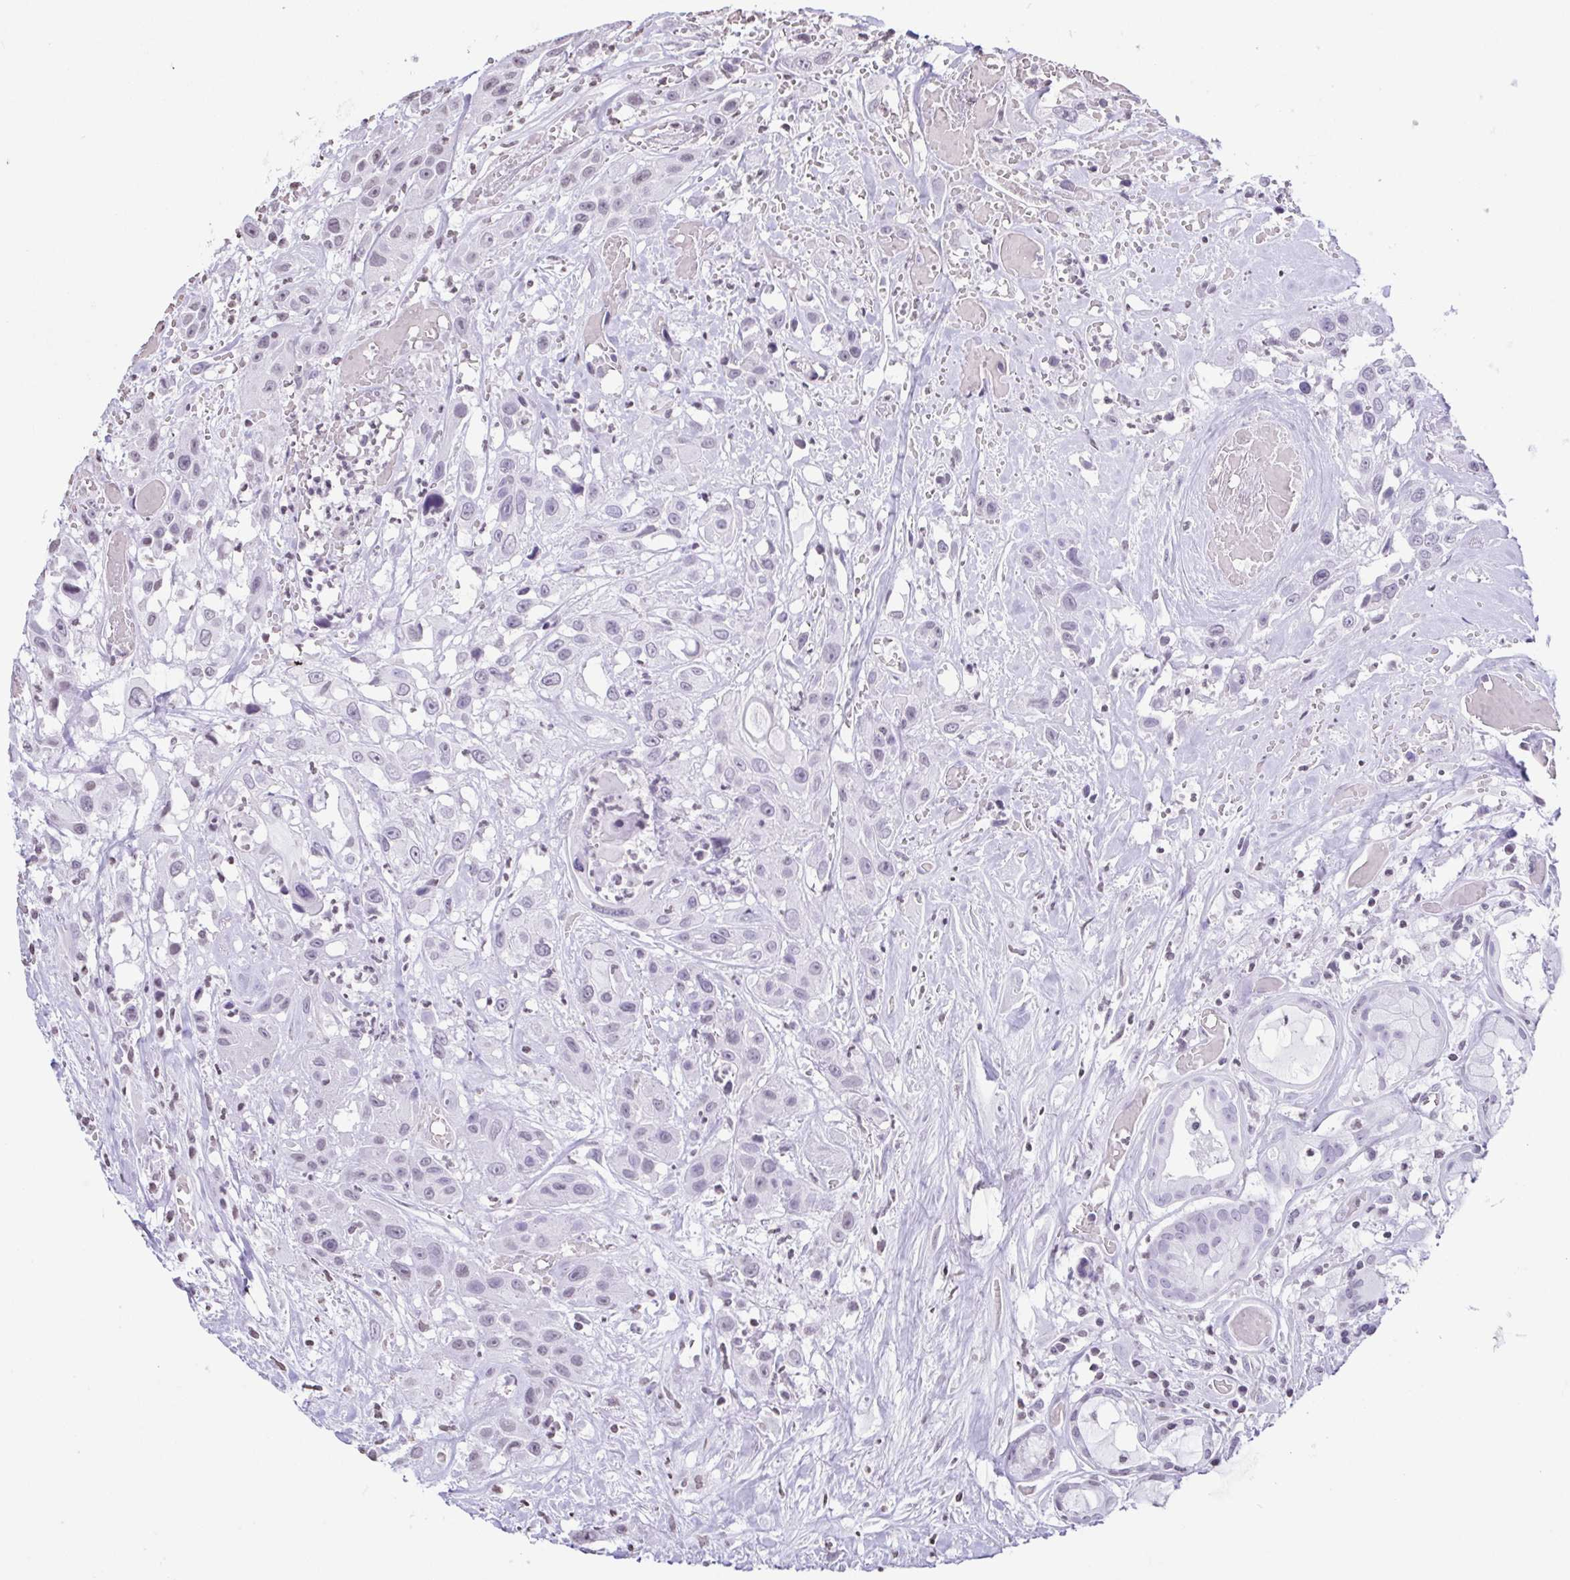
{"staining": {"intensity": "negative", "quantity": "none", "location": "none"}, "tissue": "head and neck cancer", "cell_type": "Tumor cells", "image_type": "cancer", "snomed": [{"axis": "morphology", "description": "Squamous cell carcinoma, NOS"}, {"axis": "topography", "description": "Head-Neck"}], "caption": "Tumor cells show no significant positivity in head and neck cancer (squamous cell carcinoma).", "gene": "VCY1B", "patient": {"sex": "male", "age": 57}}